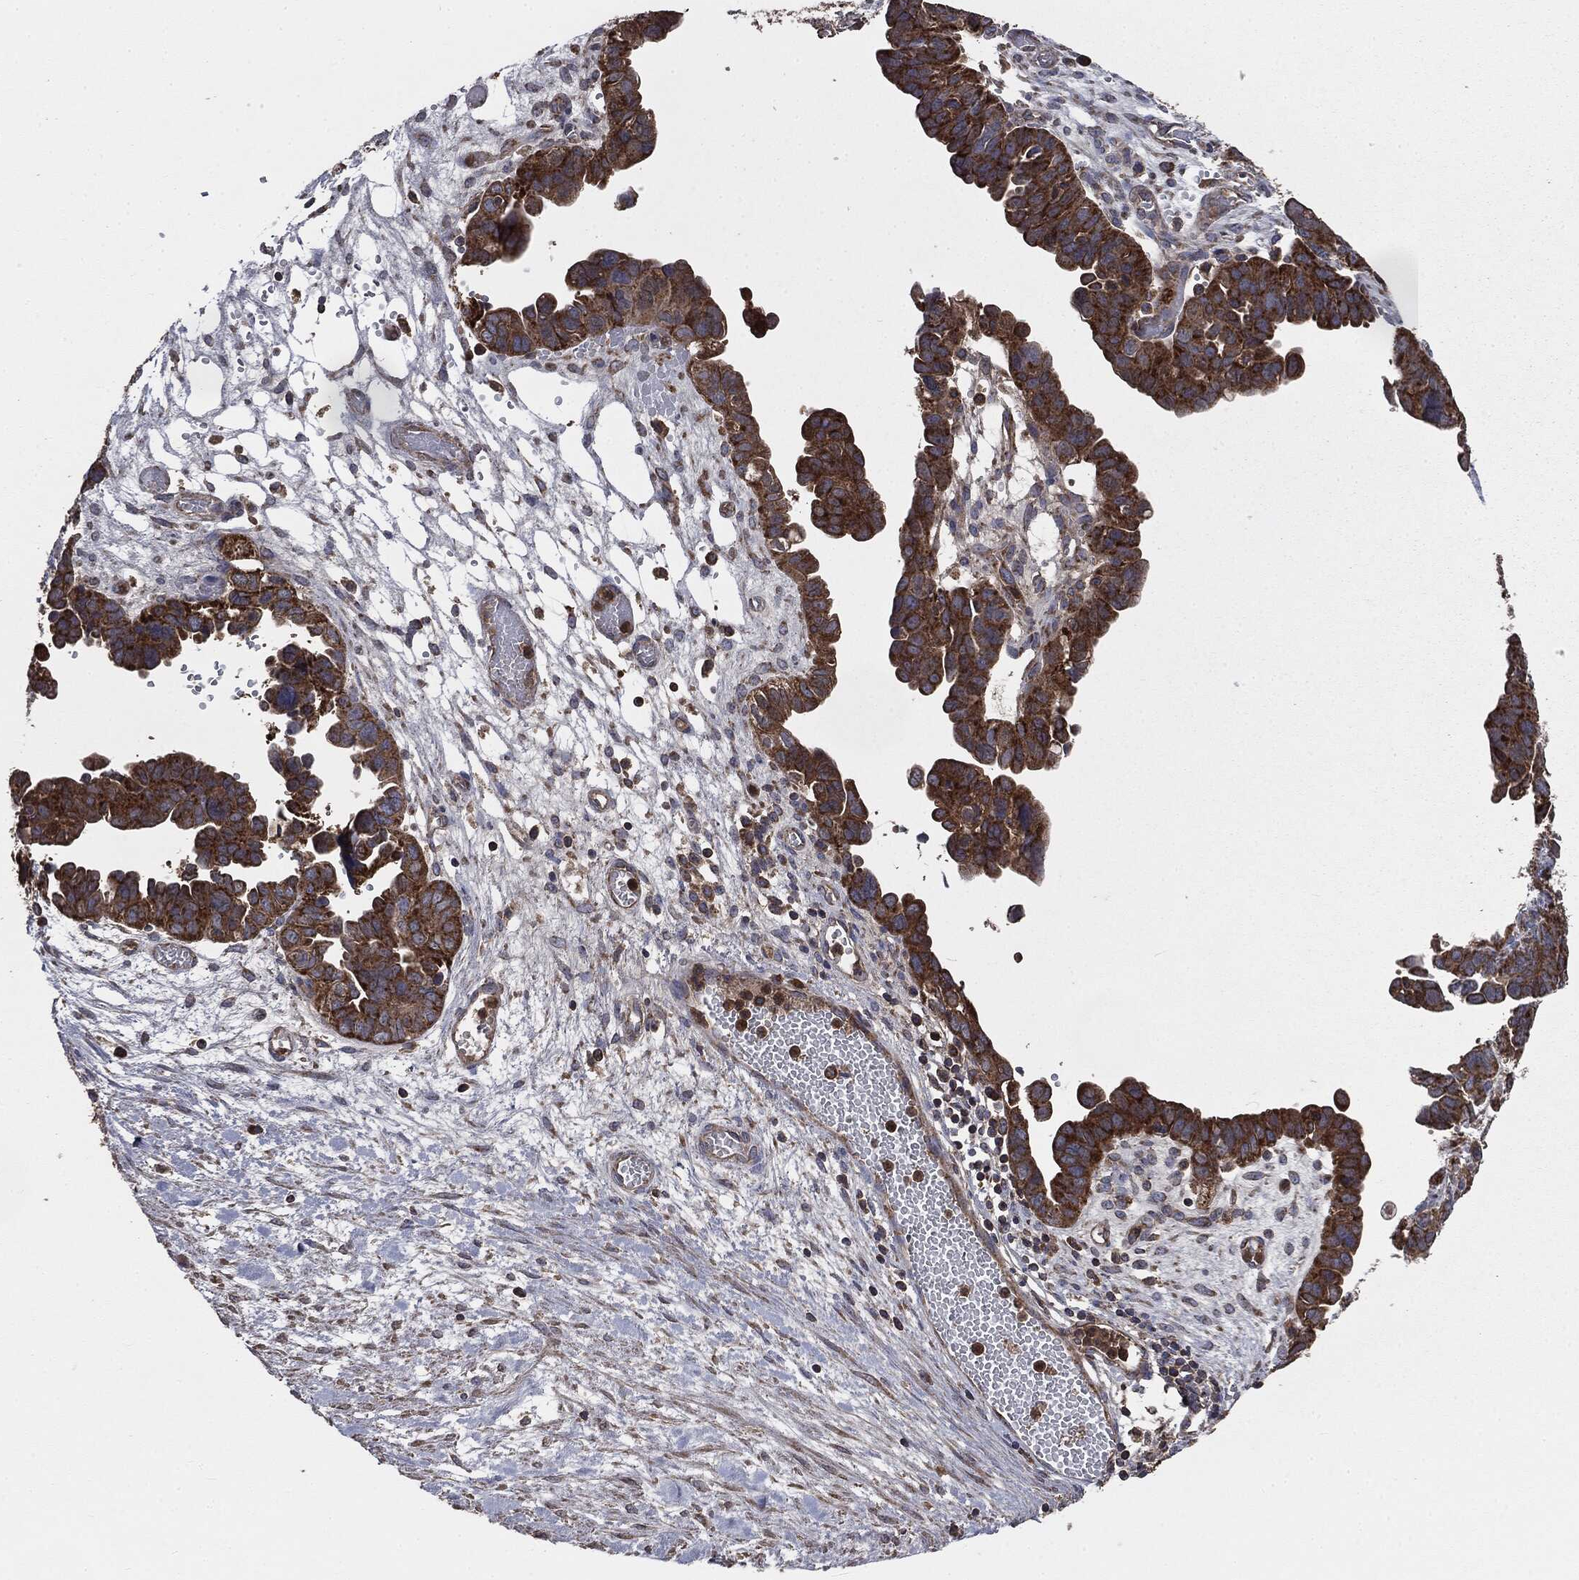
{"staining": {"intensity": "strong", "quantity": ">75%", "location": "cytoplasmic/membranous"}, "tissue": "ovarian cancer", "cell_type": "Tumor cells", "image_type": "cancer", "snomed": [{"axis": "morphology", "description": "Cystadenocarcinoma, serous, NOS"}, {"axis": "topography", "description": "Ovary"}], "caption": "A photomicrograph of ovarian serous cystadenocarcinoma stained for a protein exhibits strong cytoplasmic/membranous brown staining in tumor cells.", "gene": "MAPK6", "patient": {"sex": "female", "age": 64}}